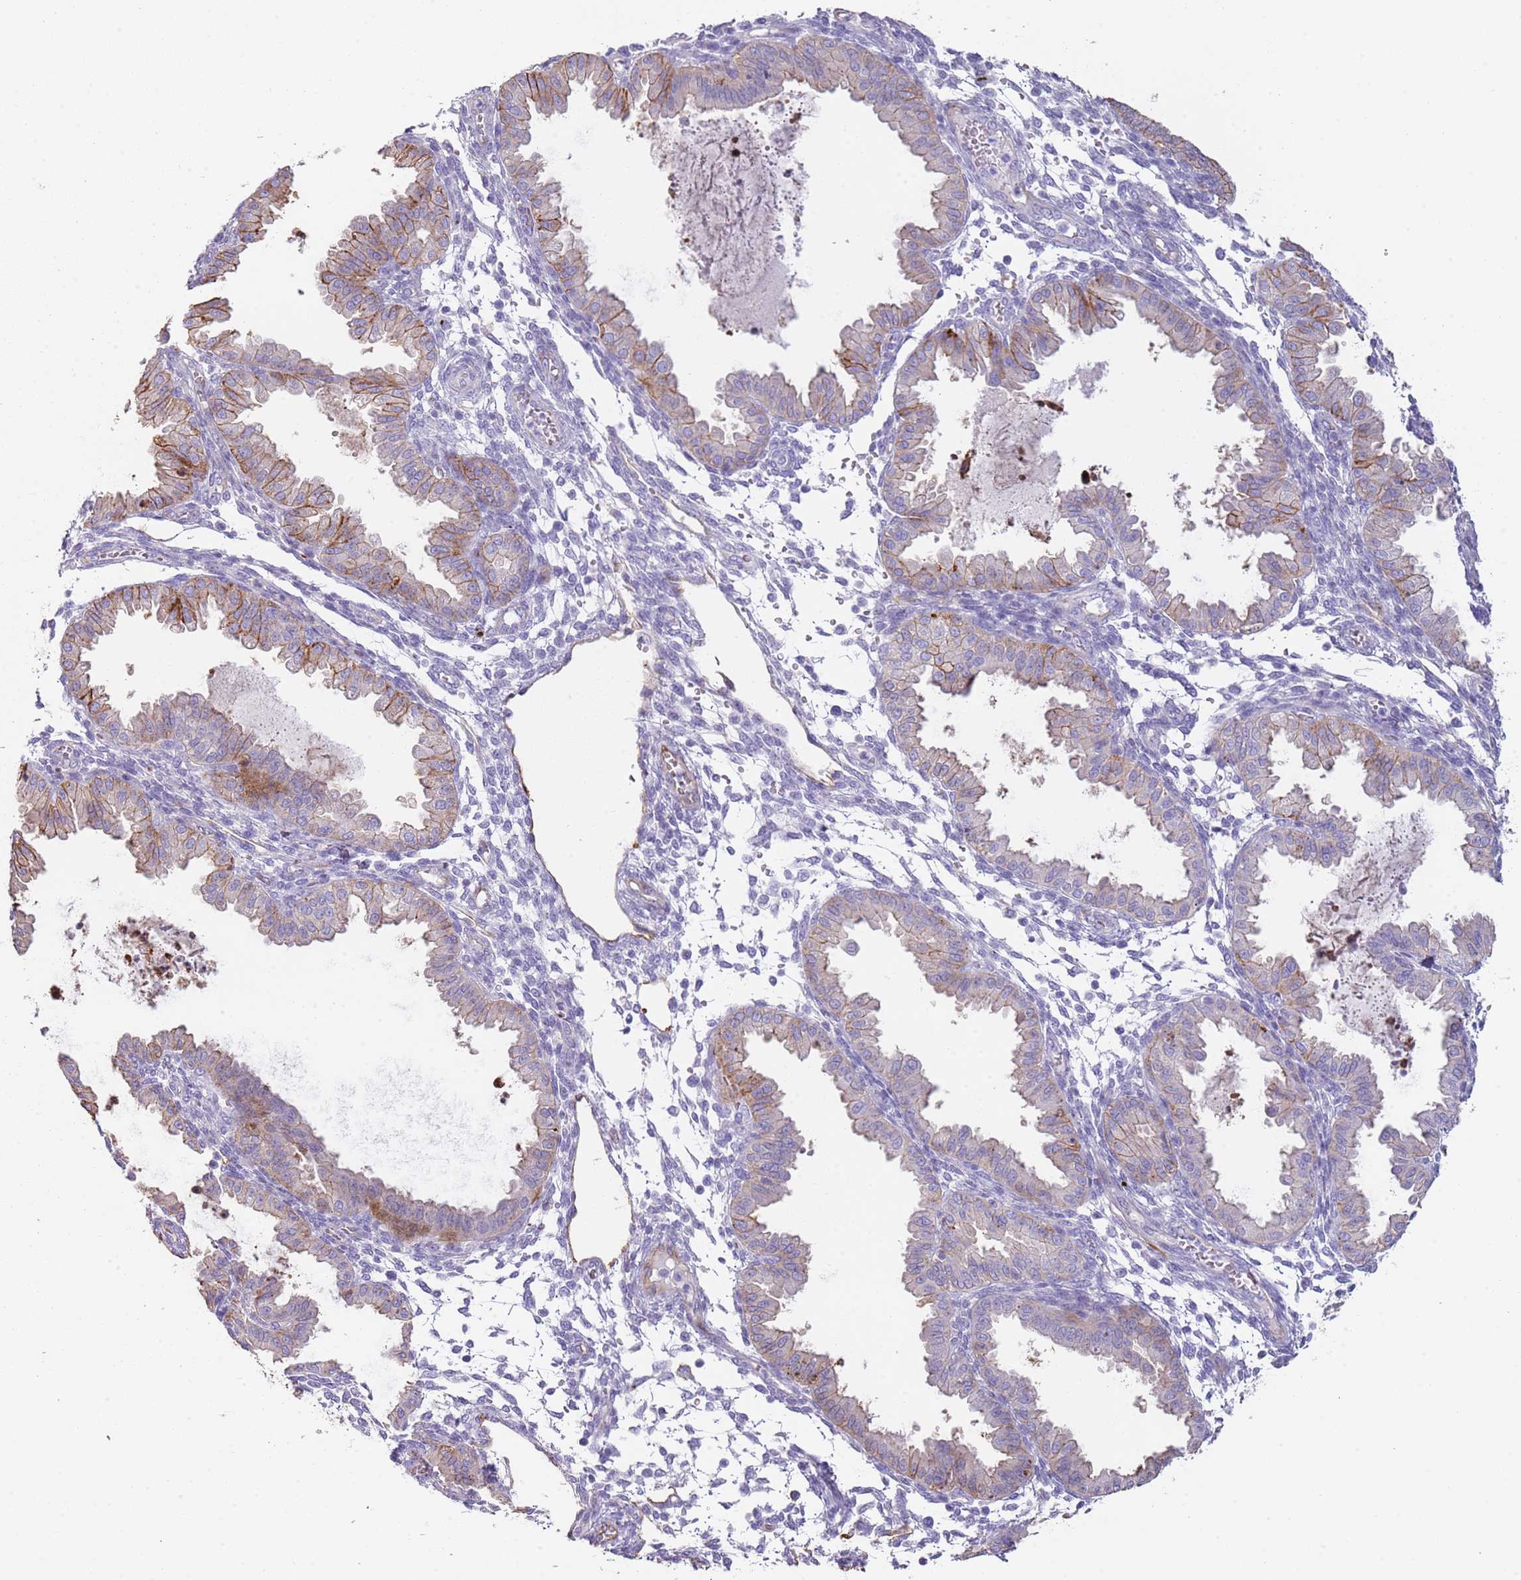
{"staining": {"intensity": "negative", "quantity": "none", "location": "none"}, "tissue": "endometrium", "cell_type": "Cells in endometrial stroma", "image_type": "normal", "snomed": [{"axis": "morphology", "description": "Normal tissue, NOS"}, {"axis": "topography", "description": "Endometrium"}], "caption": "Micrograph shows no significant protein staining in cells in endometrial stroma of benign endometrium. The staining is performed using DAB (3,3'-diaminobenzidine) brown chromogen with nuclei counter-stained in using hematoxylin.", "gene": "ENSG00000271254", "patient": {"sex": "female", "age": 33}}